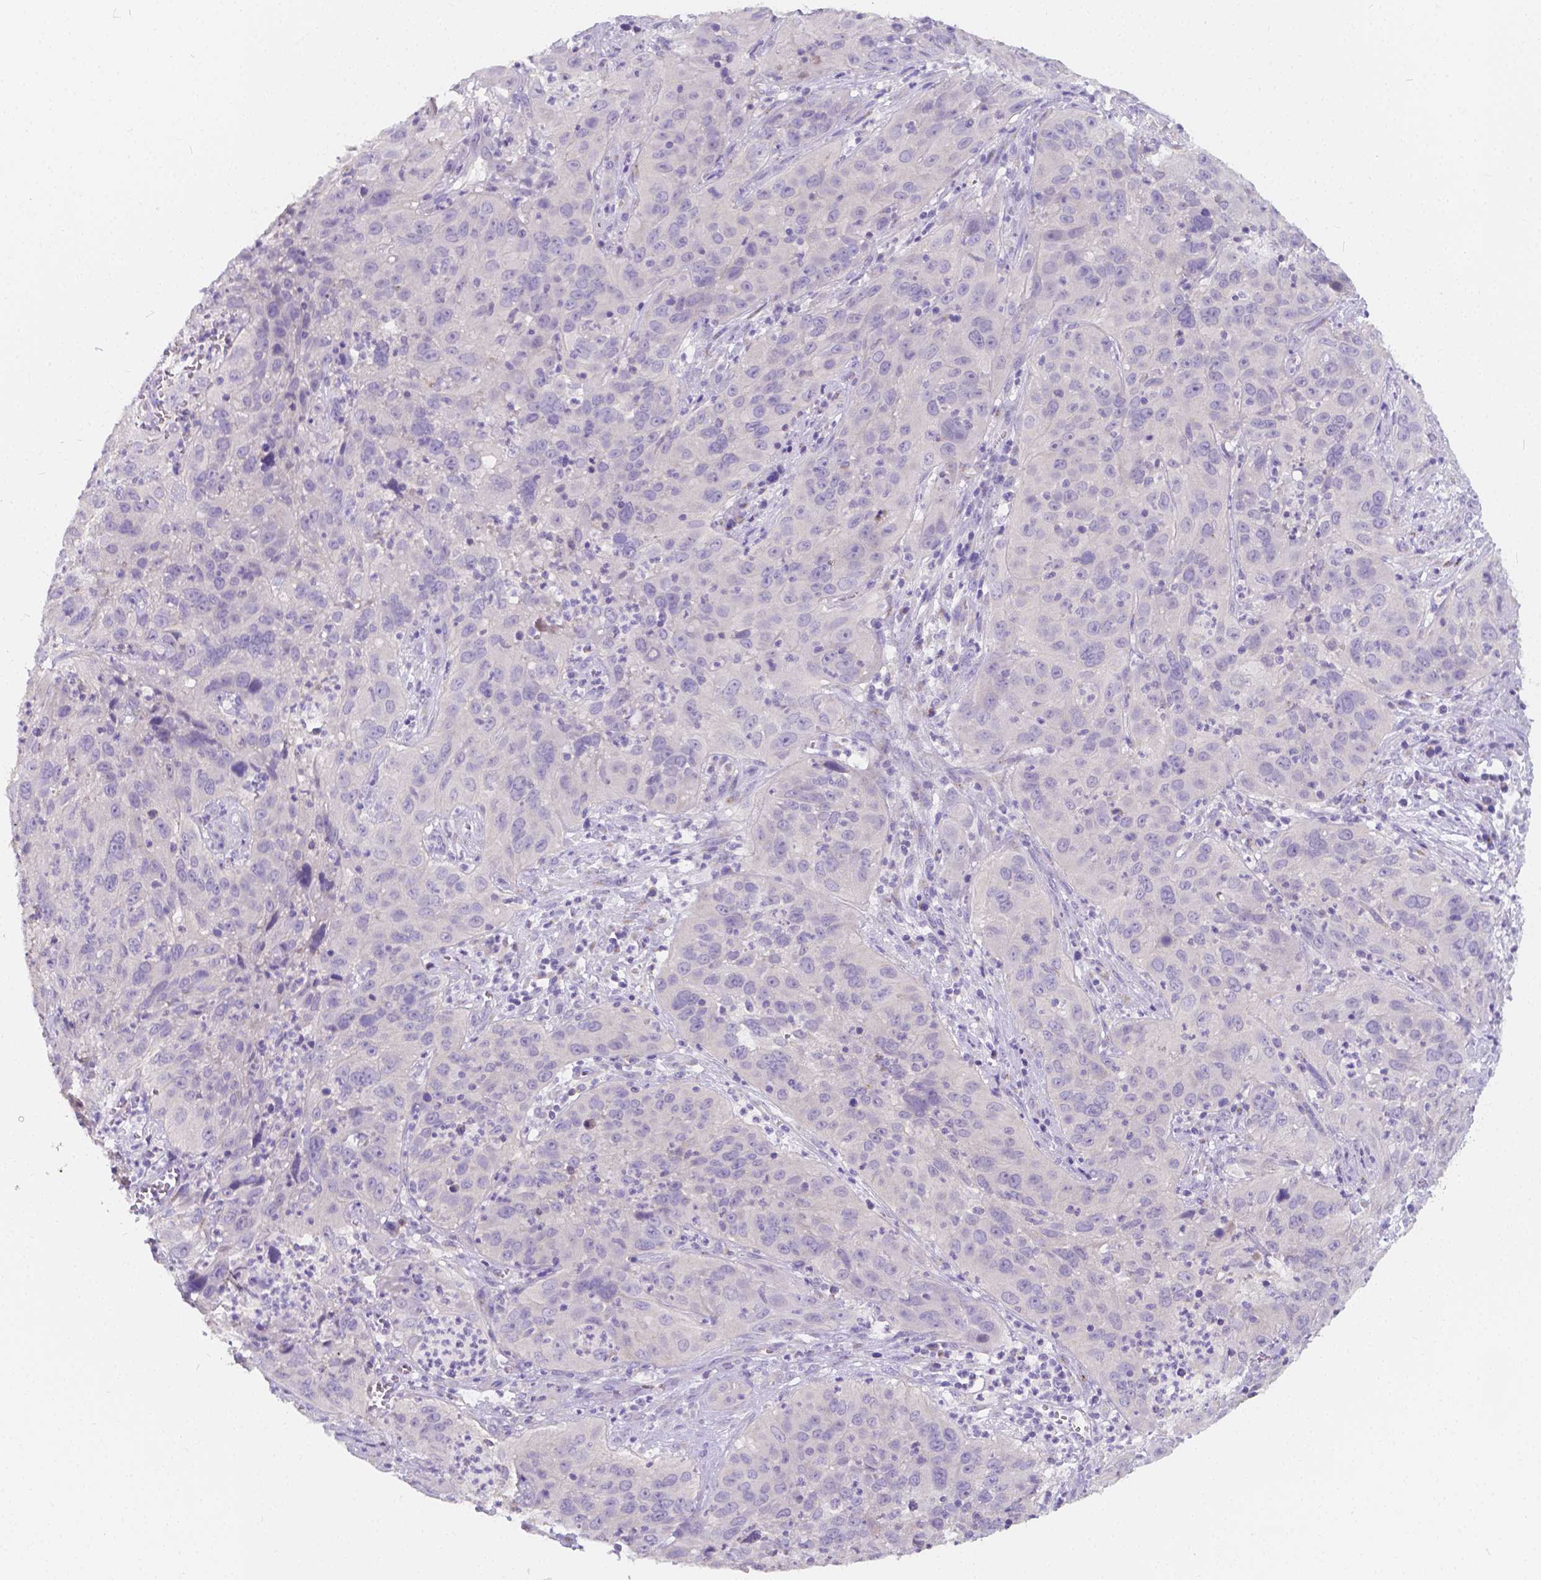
{"staining": {"intensity": "negative", "quantity": "none", "location": "none"}, "tissue": "cervical cancer", "cell_type": "Tumor cells", "image_type": "cancer", "snomed": [{"axis": "morphology", "description": "Squamous cell carcinoma, NOS"}, {"axis": "topography", "description": "Cervix"}], "caption": "Immunohistochemistry photomicrograph of cervical cancer (squamous cell carcinoma) stained for a protein (brown), which exhibits no expression in tumor cells.", "gene": "RNF186", "patient": {"sex": "female", "age": 32}}